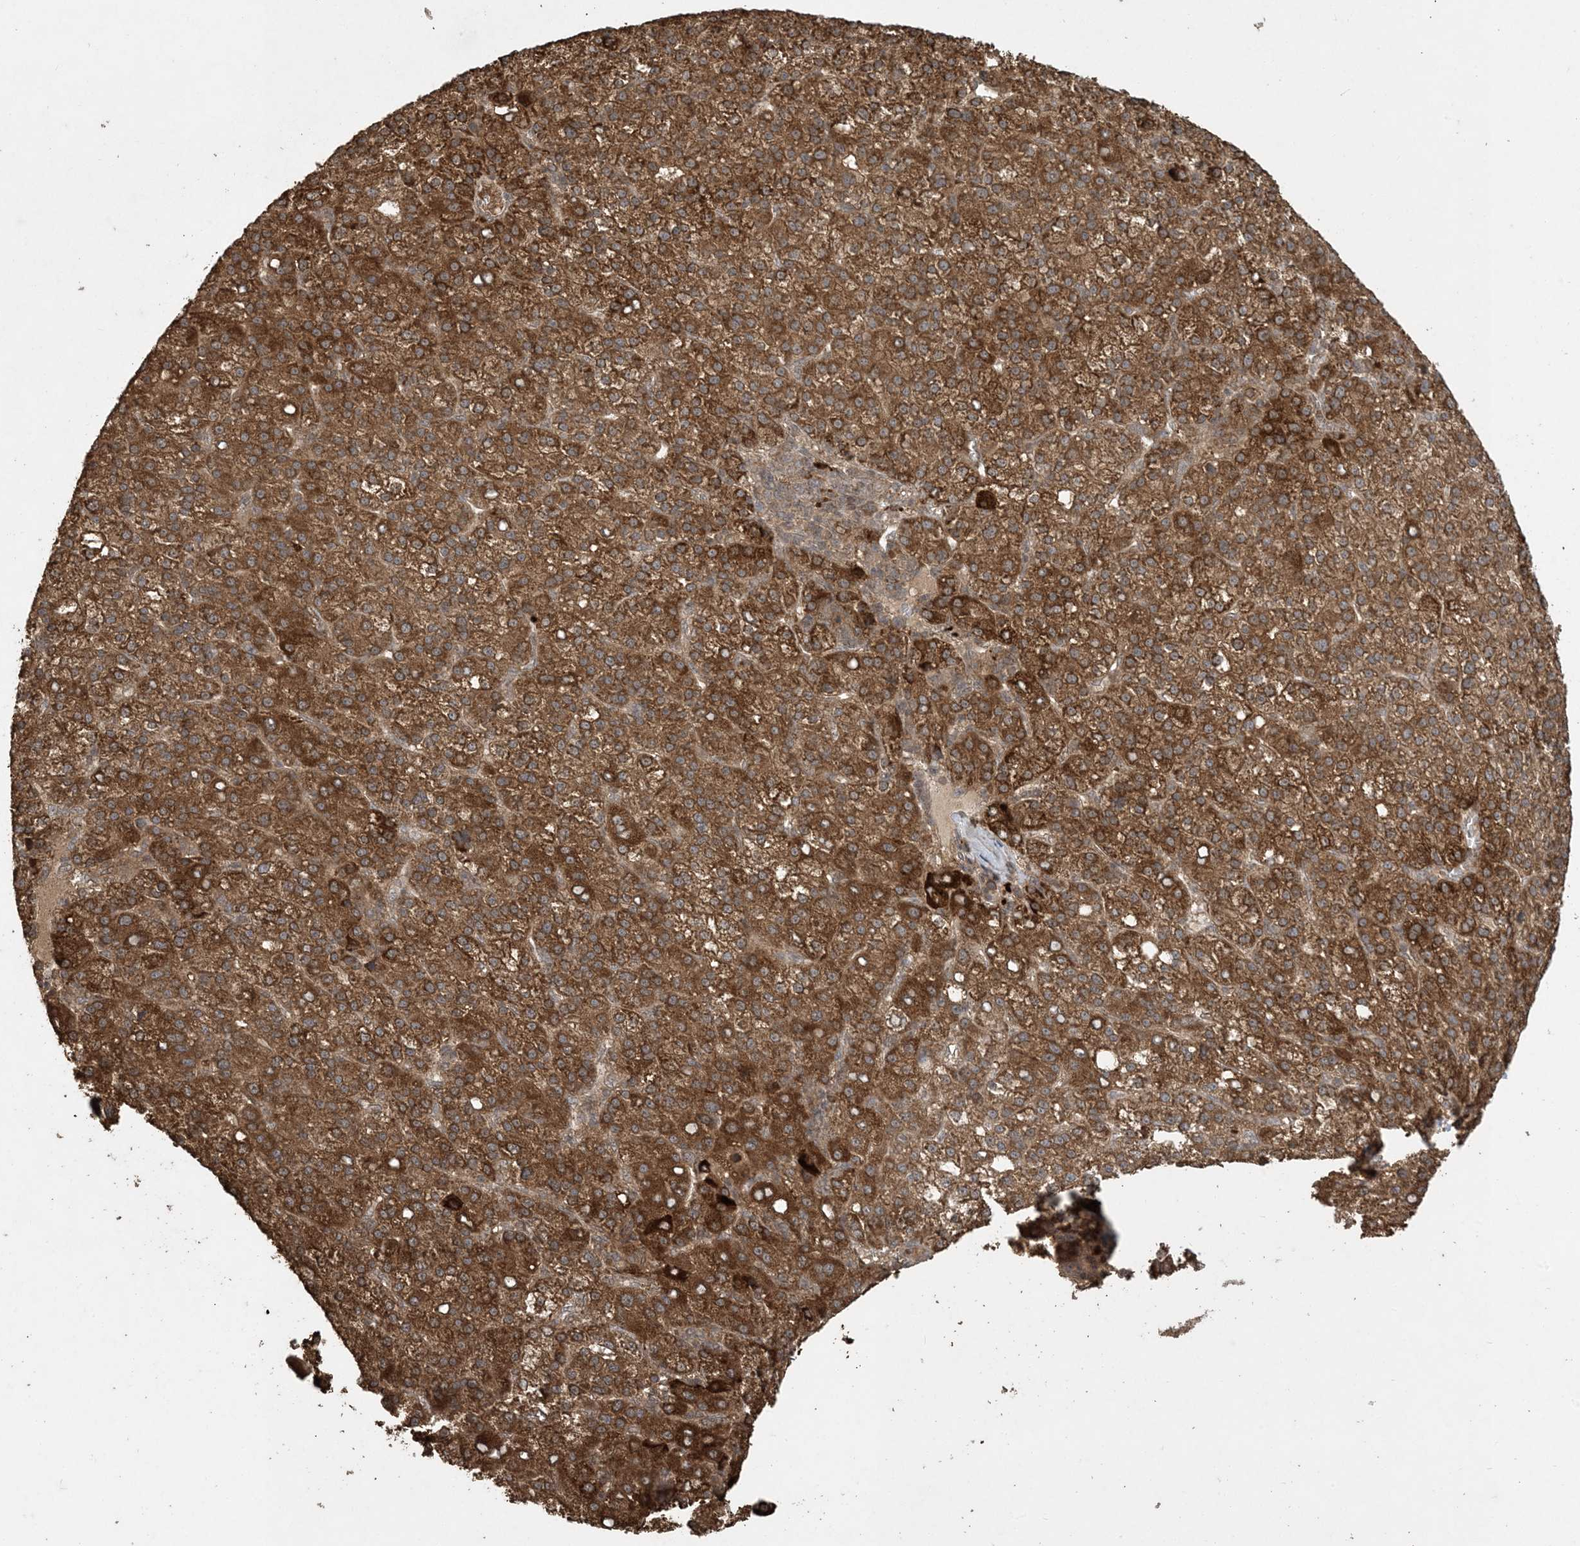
{"staining": {"intensity": "strong", "quantity": ">75%", "location": "cytoplasmic/membranous"}, "tissue": "liver cancer", "cell_type": "Tumor cells", "image_type": "cancer", "snomed": [{"axis": "morphology", "description": "Carcinoma, Hepatocellular, NOS"}, {"axis": "topography", "description": "Liver"}], "caption": "Strong cytoplasmic/membranous staining is appreciated in about >75% of tumor cells in liver cancer (hepatocellular carcinoma).", "gene": "EFCAB8", "patient": {"sex": "female", "age": 58}}